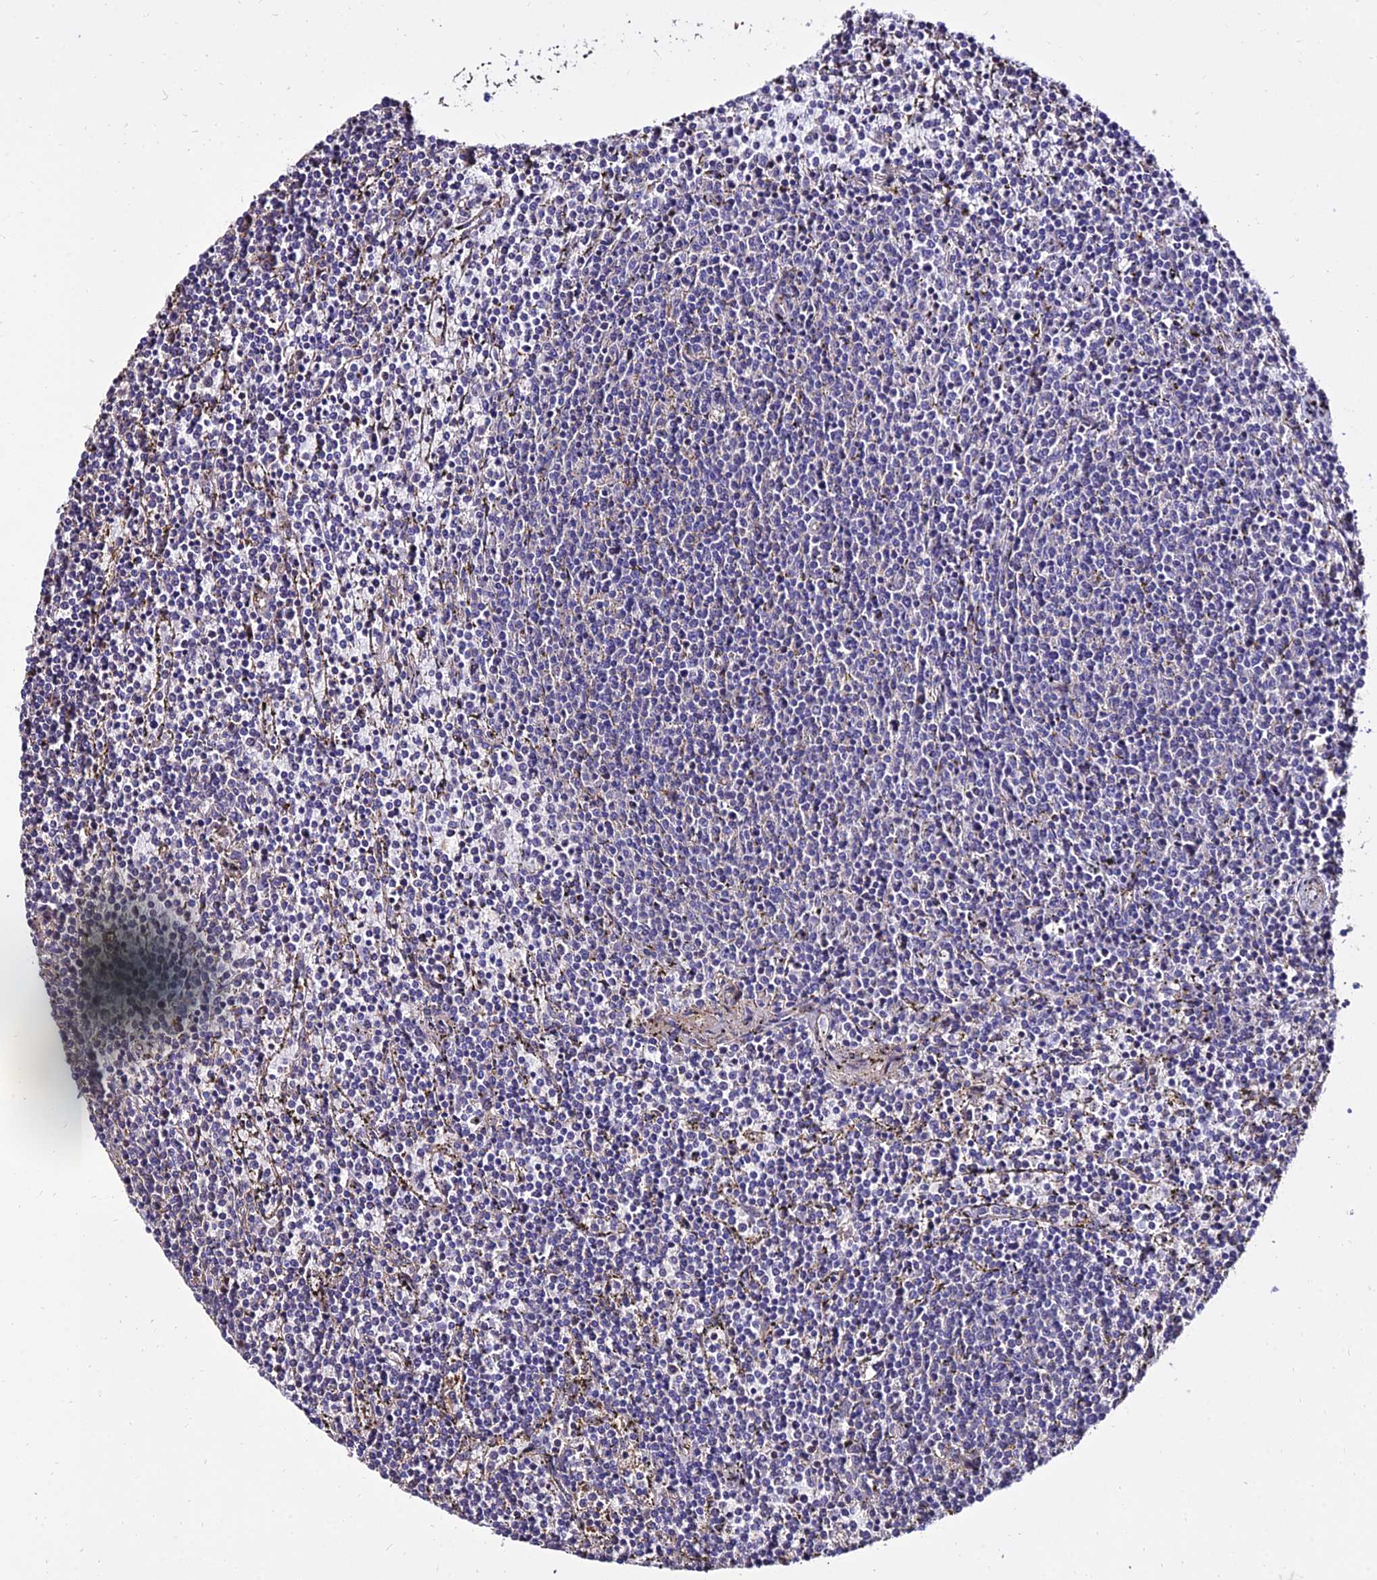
{"staining": {"intensity": "negative", "quantity": "none", "location": "none"}, "tissue": "lymphoma", "cell_type": "Tumor cells", "image_type": "cancer", "snomed": [{"axis": "morphology", "description": "Malignant lymphoma, non-Hodgkin's type, Low grade"}, {"axis": "topography", "description": "Spleen"}], "caption": "Malignant lymphoma, non-Hodgkin's type (low-grade) was stained to show a protein in brown. There is no significant expression in tumor cells. (Immunohistochemistry, brightfield microscopy, high magnification).", "gene": "CALM2", "patient": {"sex": "female", "age": 50}}